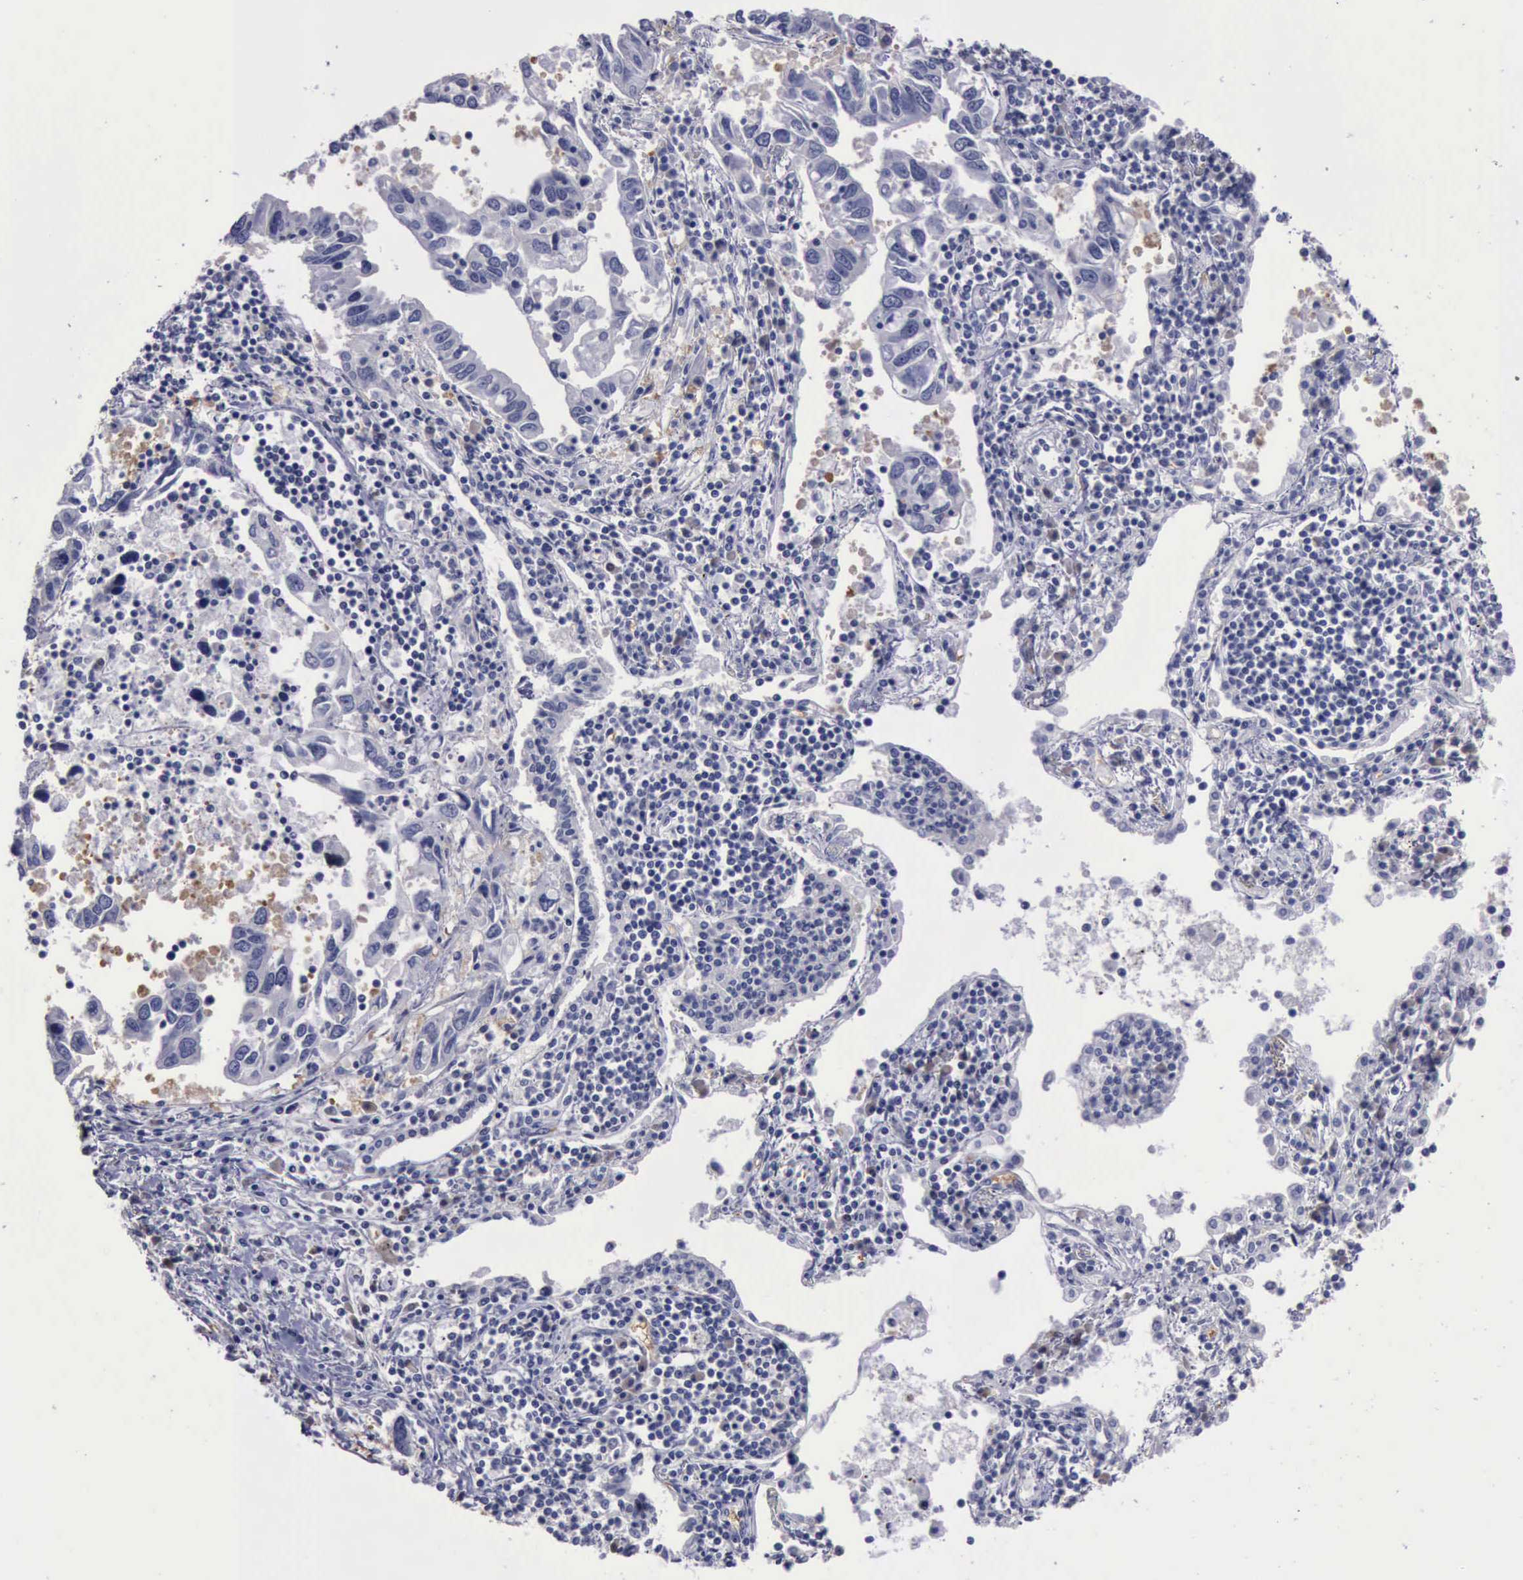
{"staining": {"intensity": "negative", "quantity": "none", "location": "none"}, "tissue": "lung cancer", "cell_type": "Tumor cells", "image_type": "cancer", "snomed": [{"axis": "morphology", "description": "Adenocarcinoma, NOS"}, {"axis": "topography", "description": "Lung"}], "caption": "Immunohistochemistry (IHC) micrograph of neoplastic tissue: adenocarcinoma (lung) stained with DAB (3,3'-diaminobenzidine) exhibits no significant protein staining in tumor cells.", "gene": "CEP128", "patient": {"sex": "male", "age": 48}}